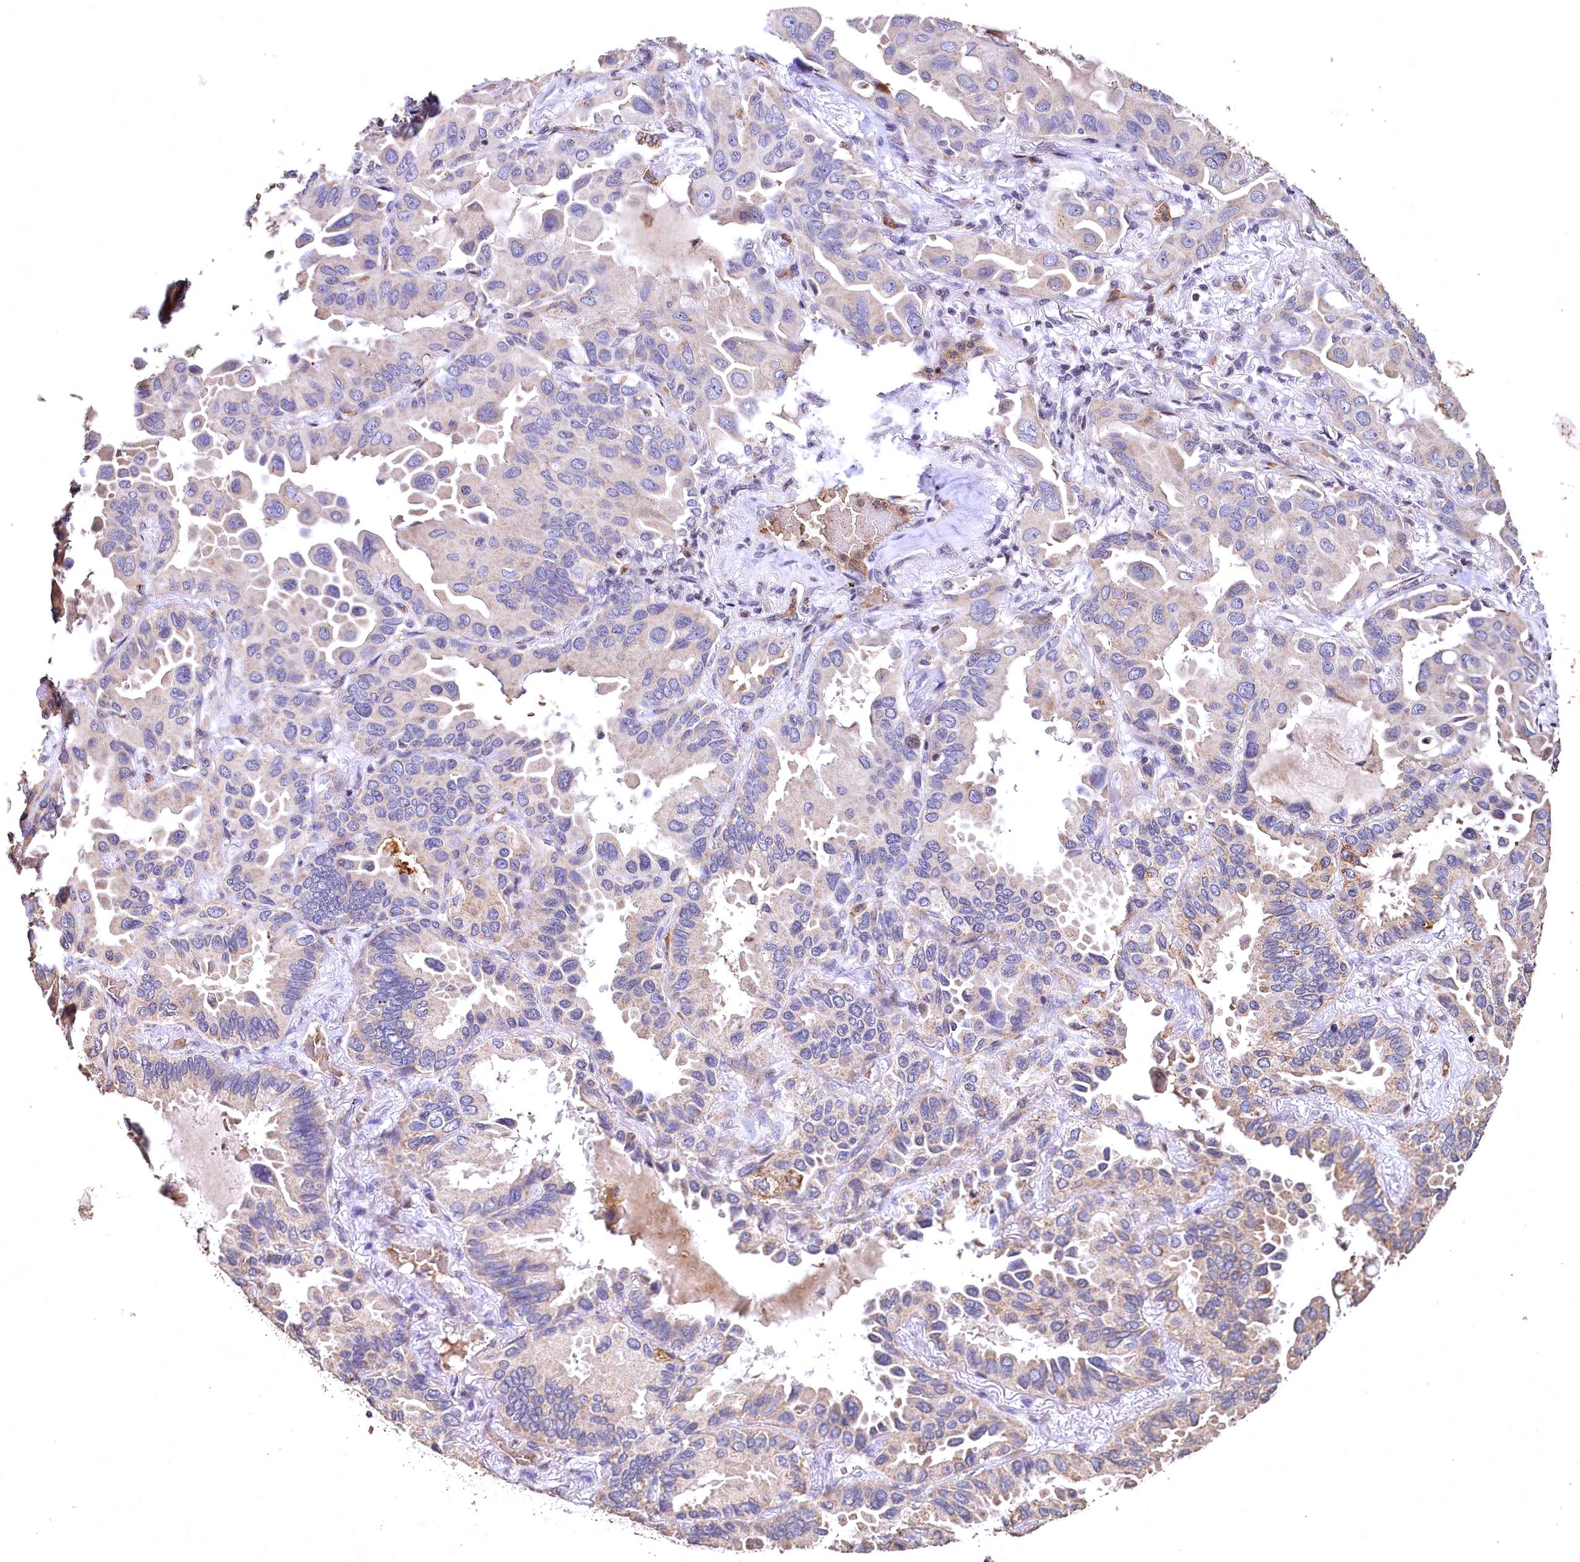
{"staining": {"intensity": "negative", "quantity": "none", "location": "none"}, "tissue": "lung cancer", "cell_type": "Tumor cells", "image_type": "cancer", "snomed": [{"axis": "morphology", "description": "Adenocarcinoma, NOS"}, {"axis": "topography", "description": "Lung"}], "caption": "This photomicrograph is of lung cancer stained with IHC to label a protein in brown with the nuclei are counter-stained blue. There is no positivity in tumor cells.", "gene": "SPTA1", "patient": {"sex": "male", "age": 64}}